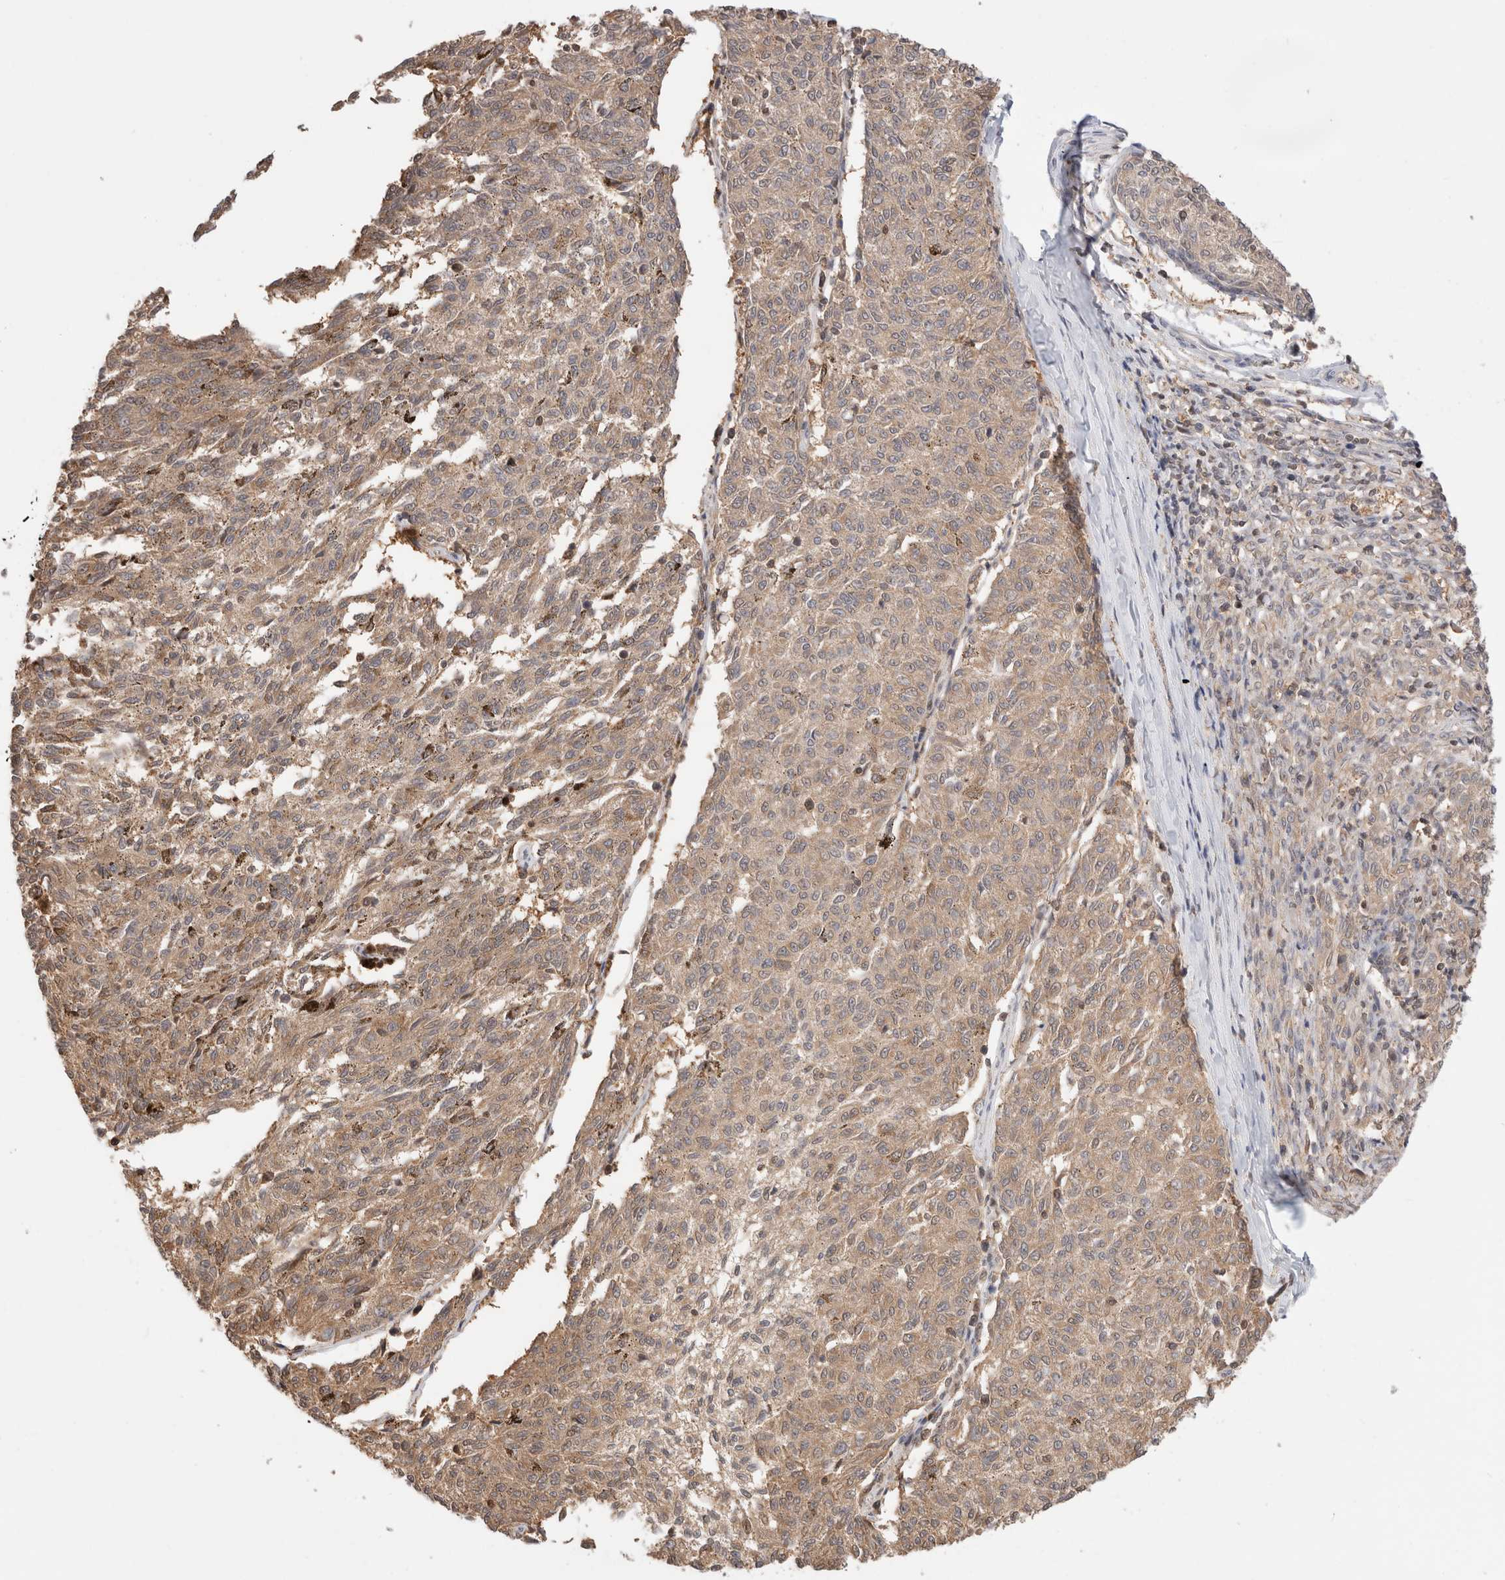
{"staining": {"intensity": "weak", "quantity": ">75%", "location": "cytoplasmic/membranous"}, "tissue": "melanoma", "cell_type": "Tumor cells", "image_type": "cancer", "snomed": [{"axis": "morphology", "description": "Malignant melanoma, NOS"}, {"axis": "topography", "description": "Skin"}], "caption": "The micrograph reveals a brown stain indicating the presence of a protein in the cytoplasmic/membranous of tumor cells in melanoma.", "gene": "C17orf97", "patient": {"sex": "female", "age": 72}}